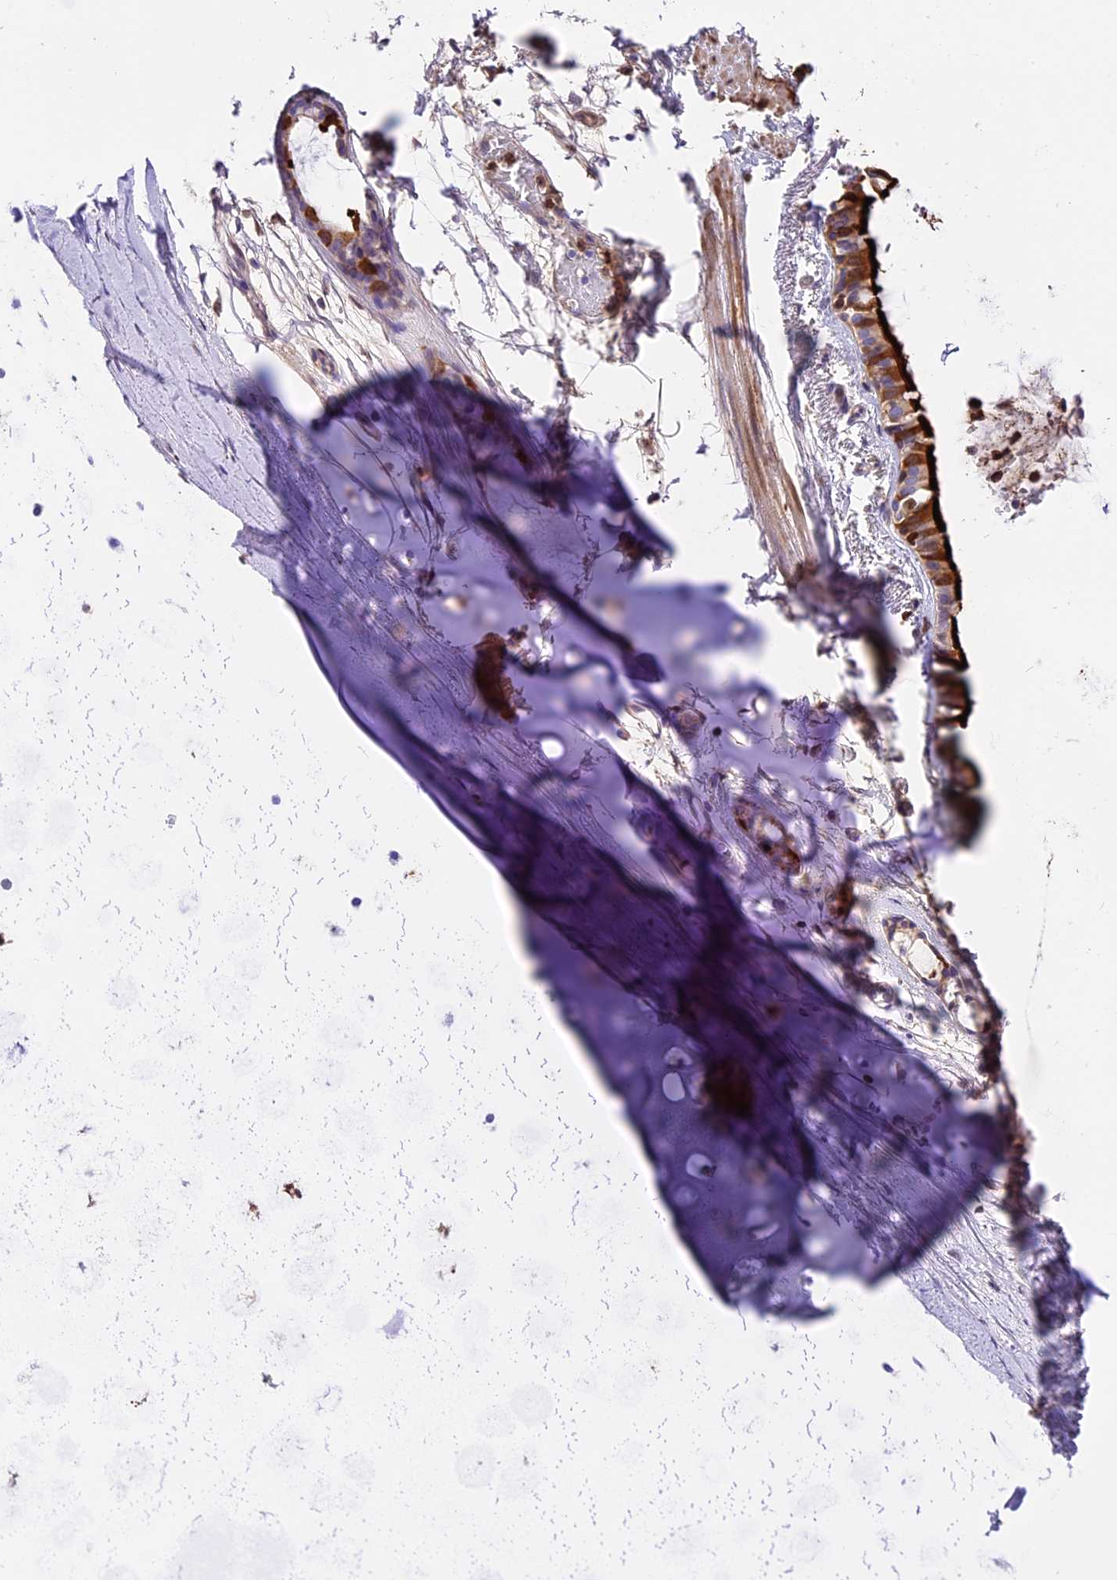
{"staining": {"intensity": "moderate", "quantity": "25%-75%", "location": "cytoplasmic/membranous"}, "tissue": "adipose tissue", "cell_type": "Adipocytes", "image_type": "normal", "snomed": [{"axis": "morphology", "description": "Normal tissue, NOS"}, {"axis": "topography", "description": "Lymph node"}, {"axis": "topography", "description": "Bronchus"}], "caption": "Approximately 25%-75% of adipocytes in normal human adipose tissue display moderate cytoplasmic/membranous protein staining as visualized by brown immunohistochemical staining.", "gene": "MAP3K7CL", "patient": {"sex": "male", "age": 63}}